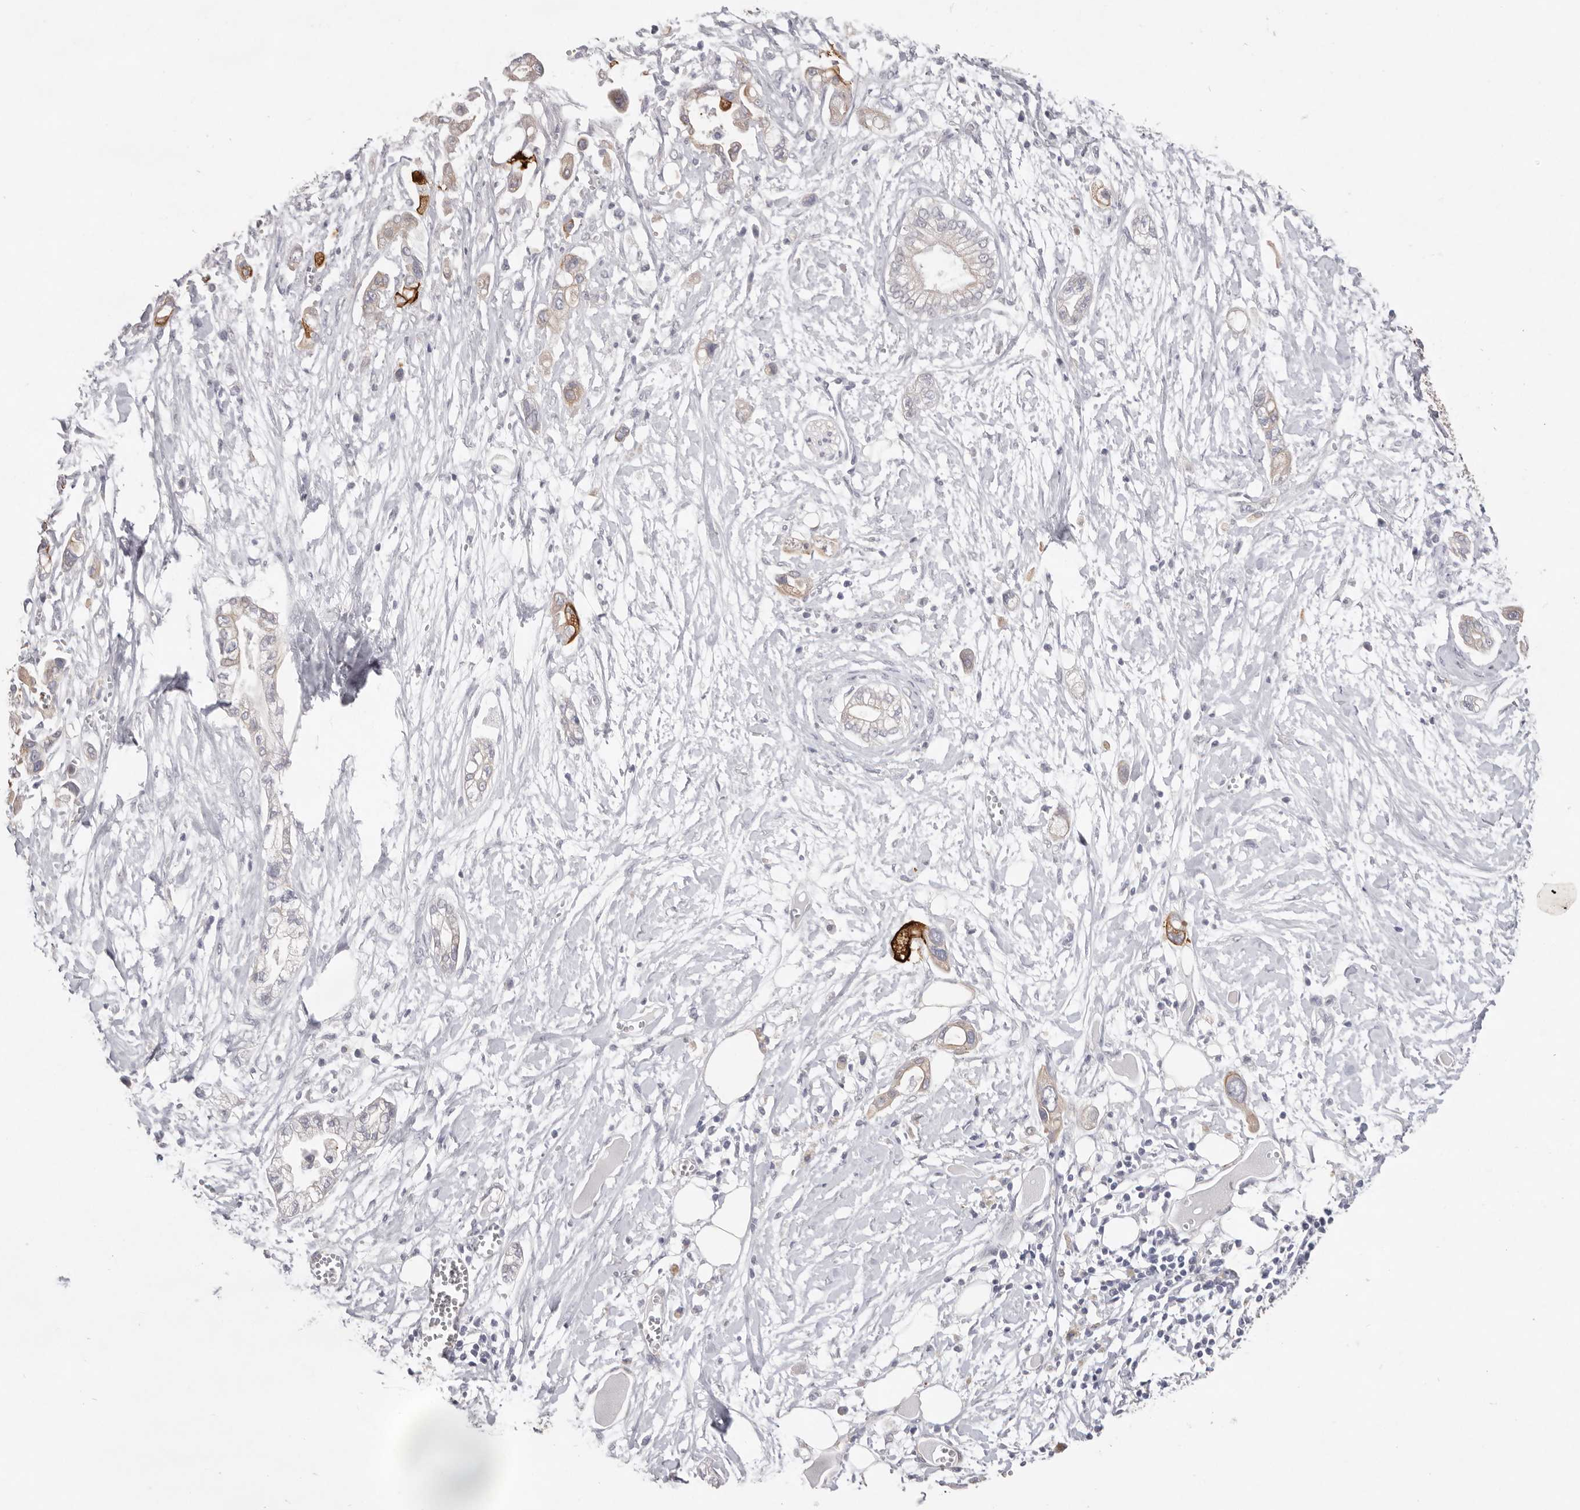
{"staining": {"intensity": "moderate", "quantity": "<25%", "location": "cytoplasmic/membranous"}, "tissue": "pancreatic cancer", "cell_type": "Tumor cells", "image_type": "cancer", "snomed": [{"axis": "morphology", "description": "Adenocarcinoma, NOS"}, {"axis": "topography", "description": "Pancreas"}], "caption": "Pancreatic cancer stained with a protein marker displays moderate staining in tumor cells.", "gene": "ZYG11B", "patient": {"sex": "male", "age": 68}}